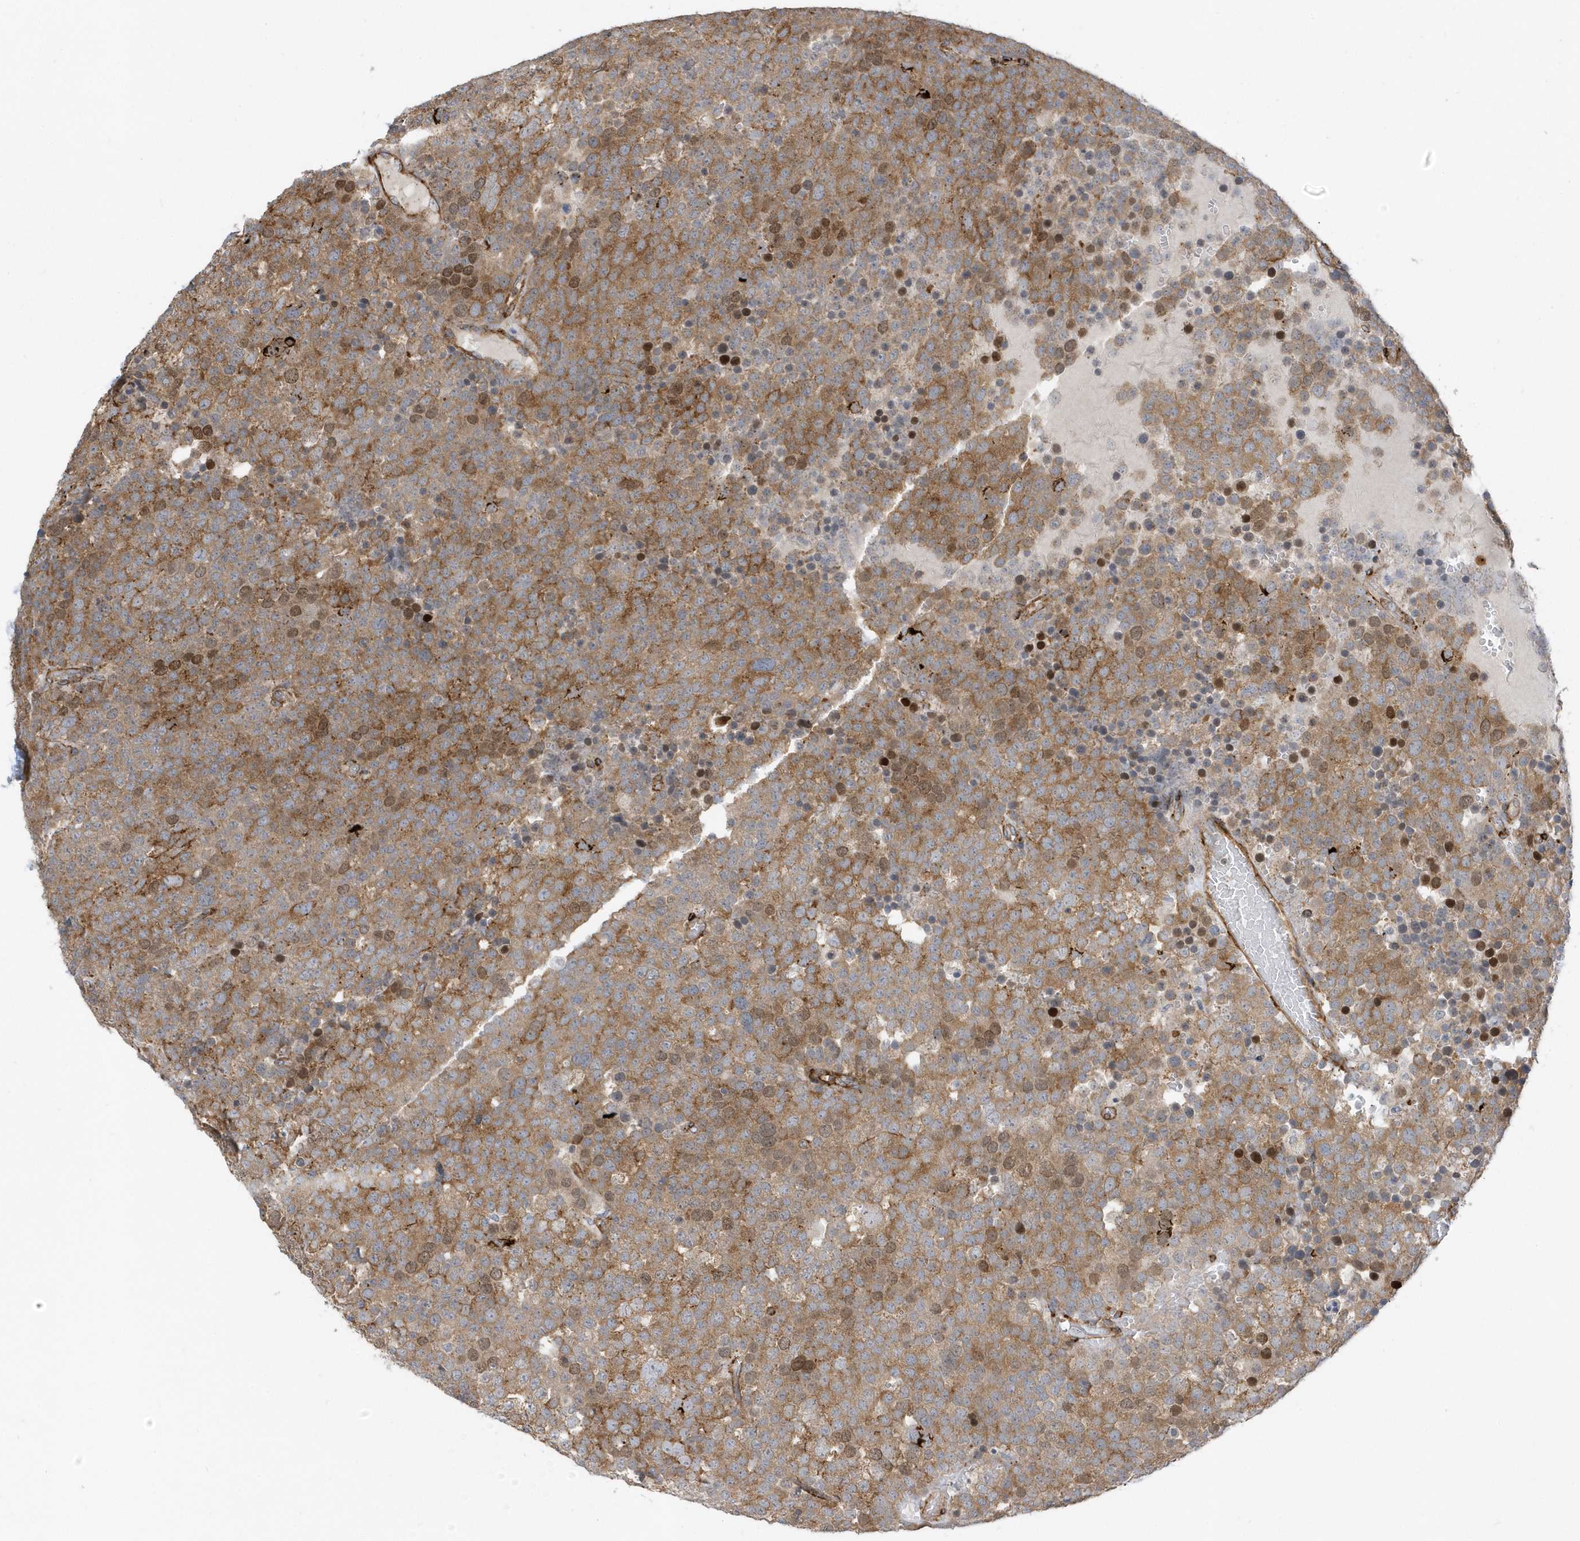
{"staining": {"intensity": "moderate", "quantity": ">75%", "location": "cytoplasmic/membranous"}, "tissue": "testis cancer", "cell_type": "Tumor cells", "image_type": "cancer", "snomed": [{"axis": "morphology", "description": "Seminoma, NOS"}, {"axis": "topography", "description": "Testis"}], "caption": "Tumor cells demonstrate medium levels of moderate cytoplasmic/membranous positivity in approximately >75% of cells in testis seminoma. (IHC, brightfield microscopy, high magnification).", "gene": "HRH4", "patient": {"sex": "male", "age": 71}}